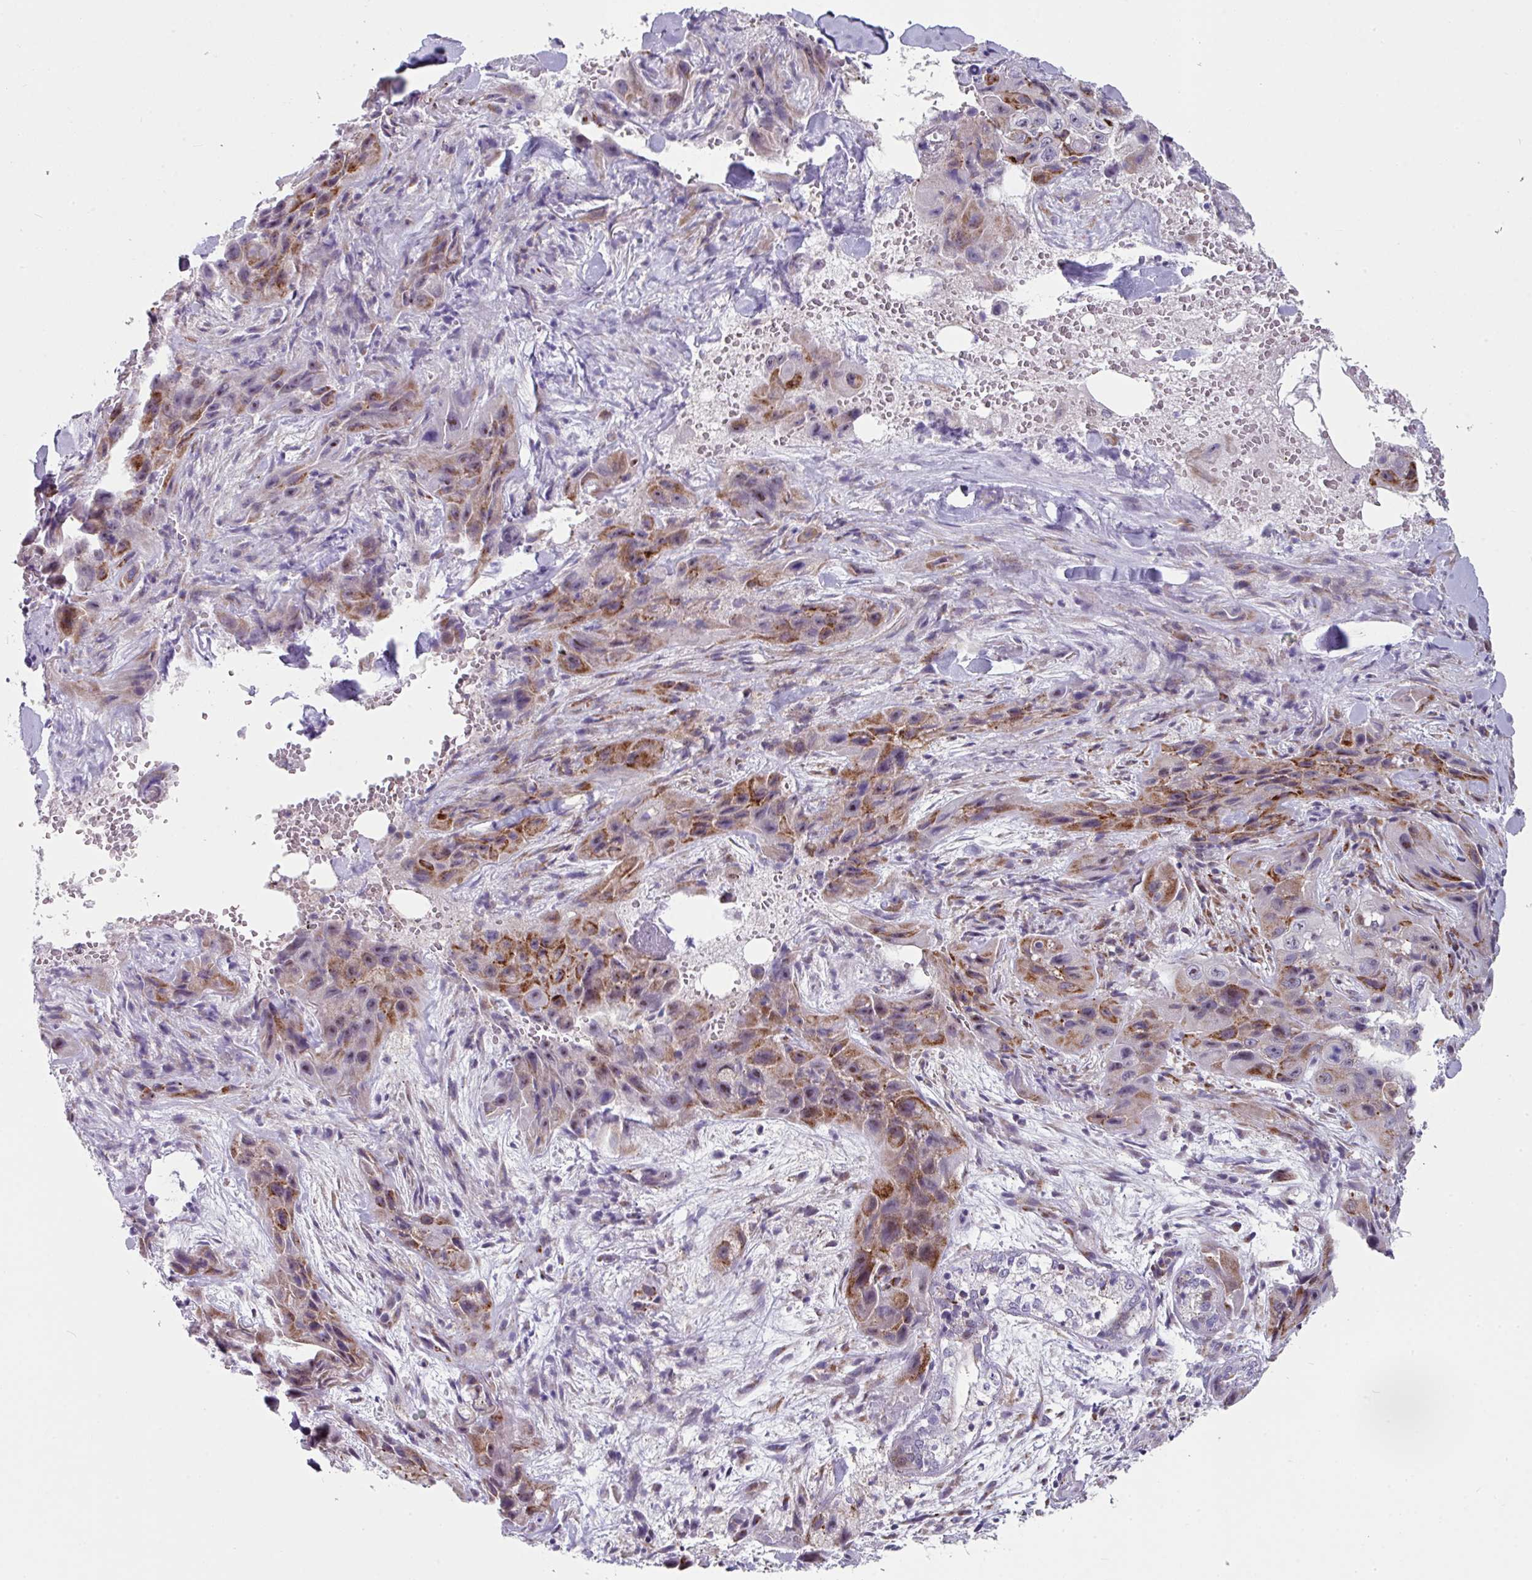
{"staining": {"intensity": "moderate", "quantity": "25%-75%", "location": "cytoplasmic/membranous"}, "tissue": "skin cancer", "cell_type": "Tumor cells", "image_type": "cancer", "snomed": [{"axis": "morphology", "description": "Squamous cell carcinoma, NOS"}, {"axis": "topography", "description": "Skin"}, {"axis": "topography", "description": "Subcutis"}], "caption": "High-power microscopy captured an IHC image of skin squamous cell carcinoma, revealing moderate cytoplasmic/membranous positivity in about 25%-75% of tumor cells.", "gene": "BMS1", "patient": {"sex": "male", "age": 73}}